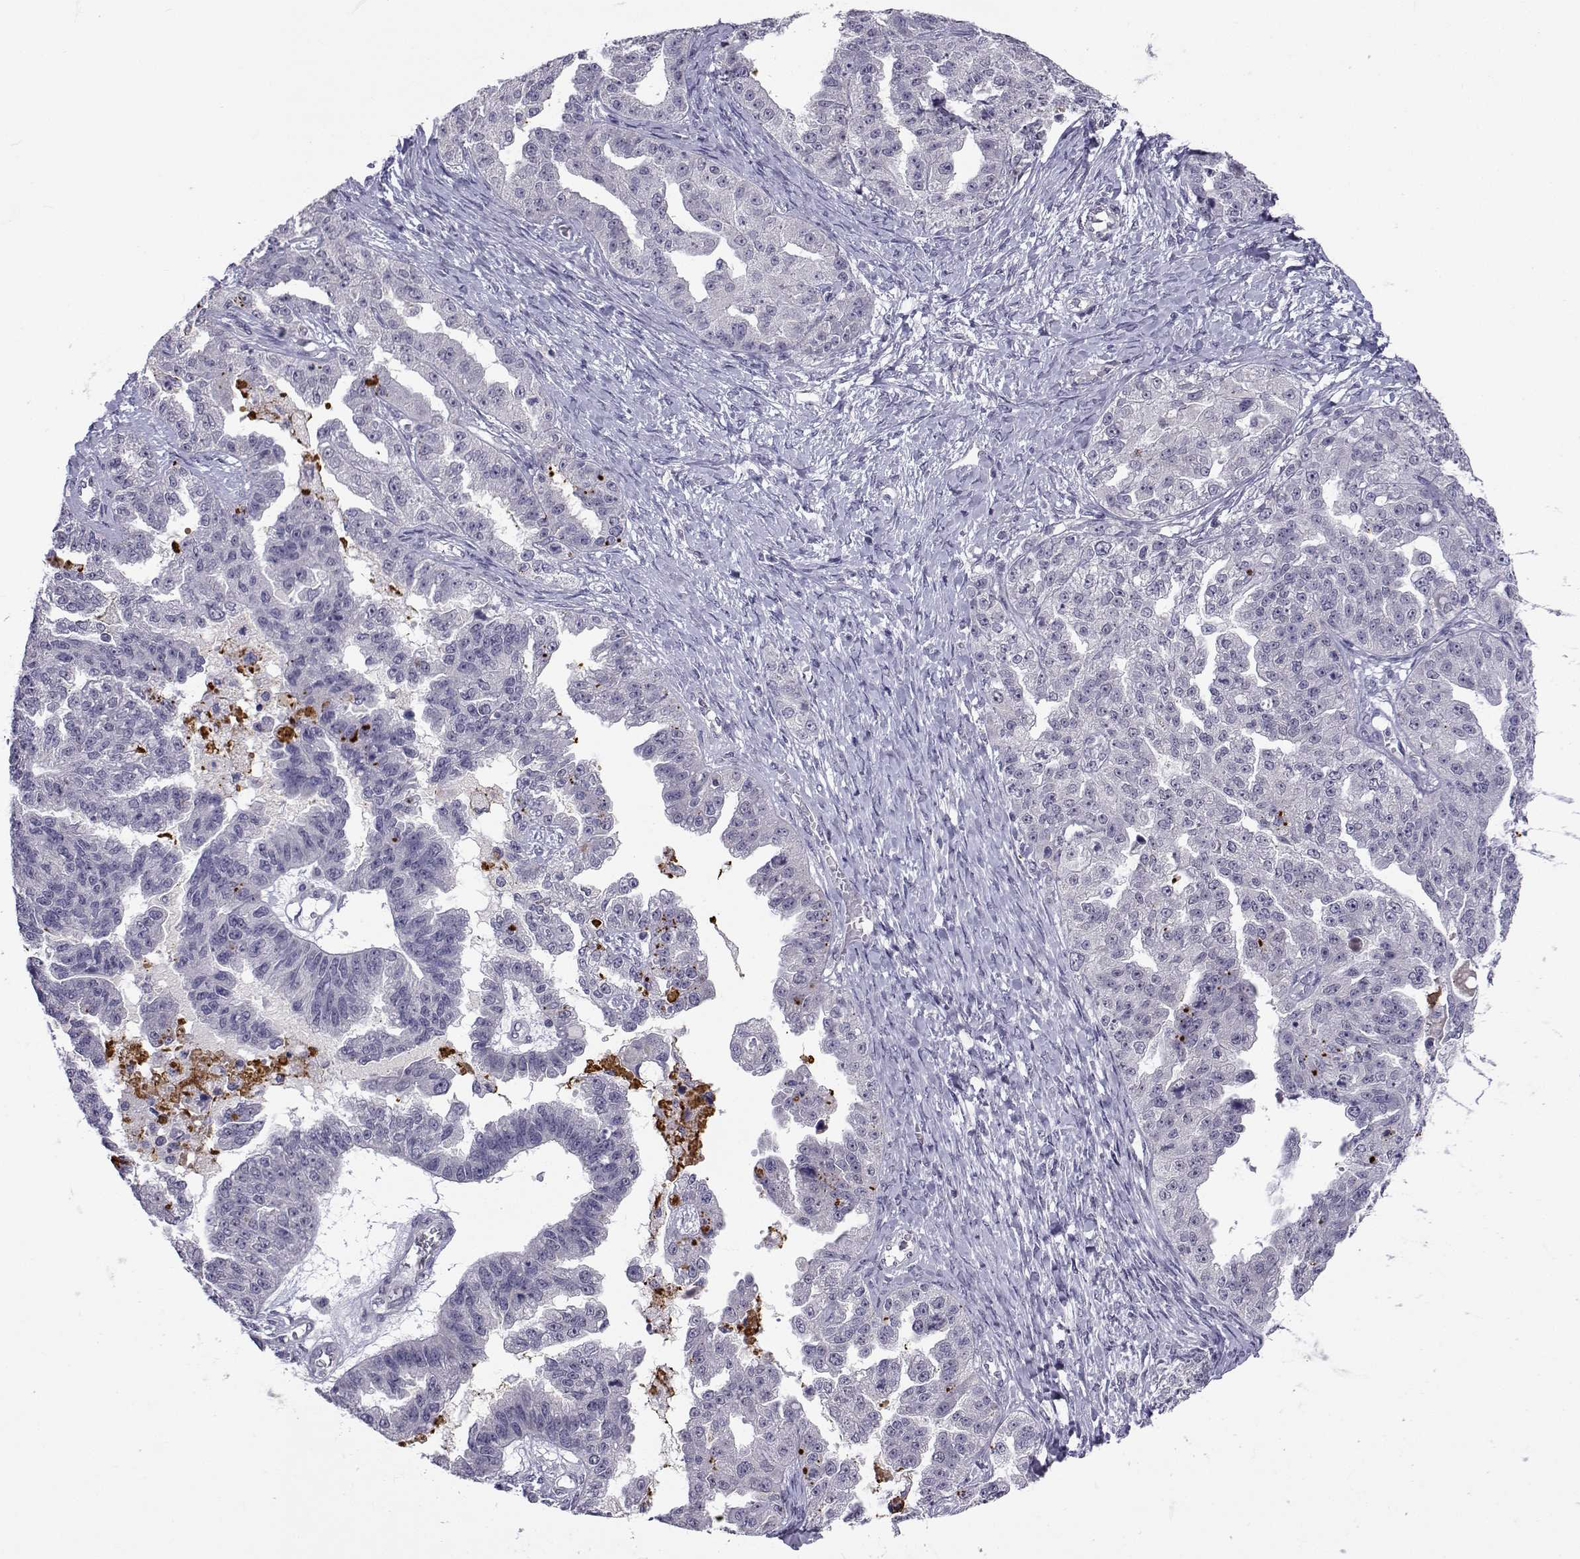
{"staining": {"intensity": "negative", "quantity": "none", "location": "none"}, "tissue": "ovarian cancer", "cell_type": "Tumor cells", "image_type": "cancer", "snomed": [{"axis": "morphology", "description": "Cystadenocarcinoma, serous, NOS"}, {"axis": "topography", "description": "Ovary"}], "caption": "Immunohistochemistry (IHC) micrograph of neoplastic tissue: ovarian cancer stained with DAB shows no significant protein expression in tumor cells.", "gene": "SLC6A3", "patient": {"sex": "female", "age": 58}}